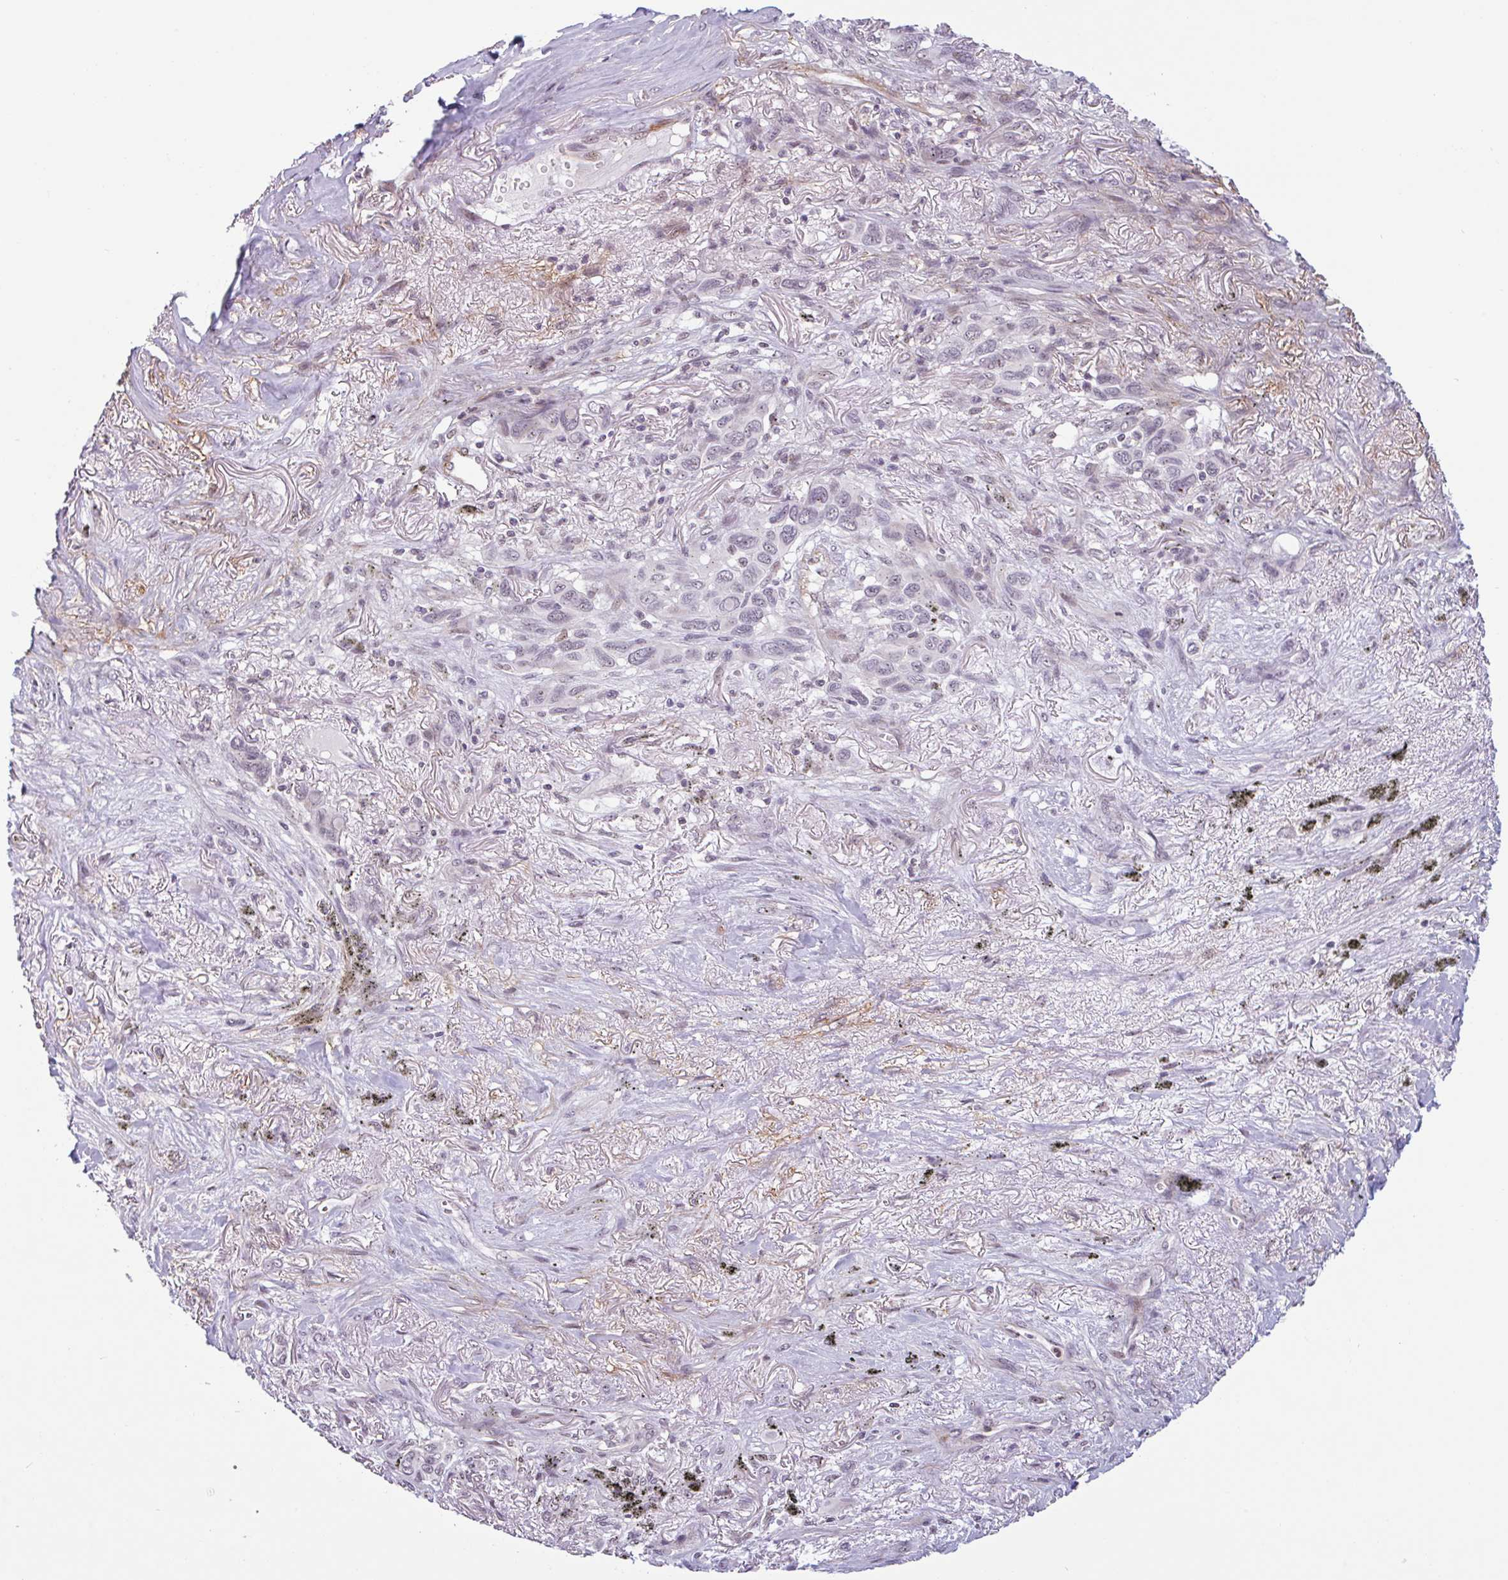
{"staining": {"intensity": "weak", "quantity": "25%-75%", "location": "nuclear"}, "tissue": "melanoma", "cell_type": "Tumor cells", "image_type": "cancer", "snomed": [{"axis": "morphology", "description": "Malignant melanoma, Metastatic site"}, {"axis": "topography", "description": "Lung"}], "caption": "DAB (3,3'-diaminobenzidine) immunohistochemical staining of melanoma shows weak nuclear protein expression in approximately 25%-75% of tumor cells.", "gene": "TMEM119", "patient": {"sex": "male", "age": 48}}